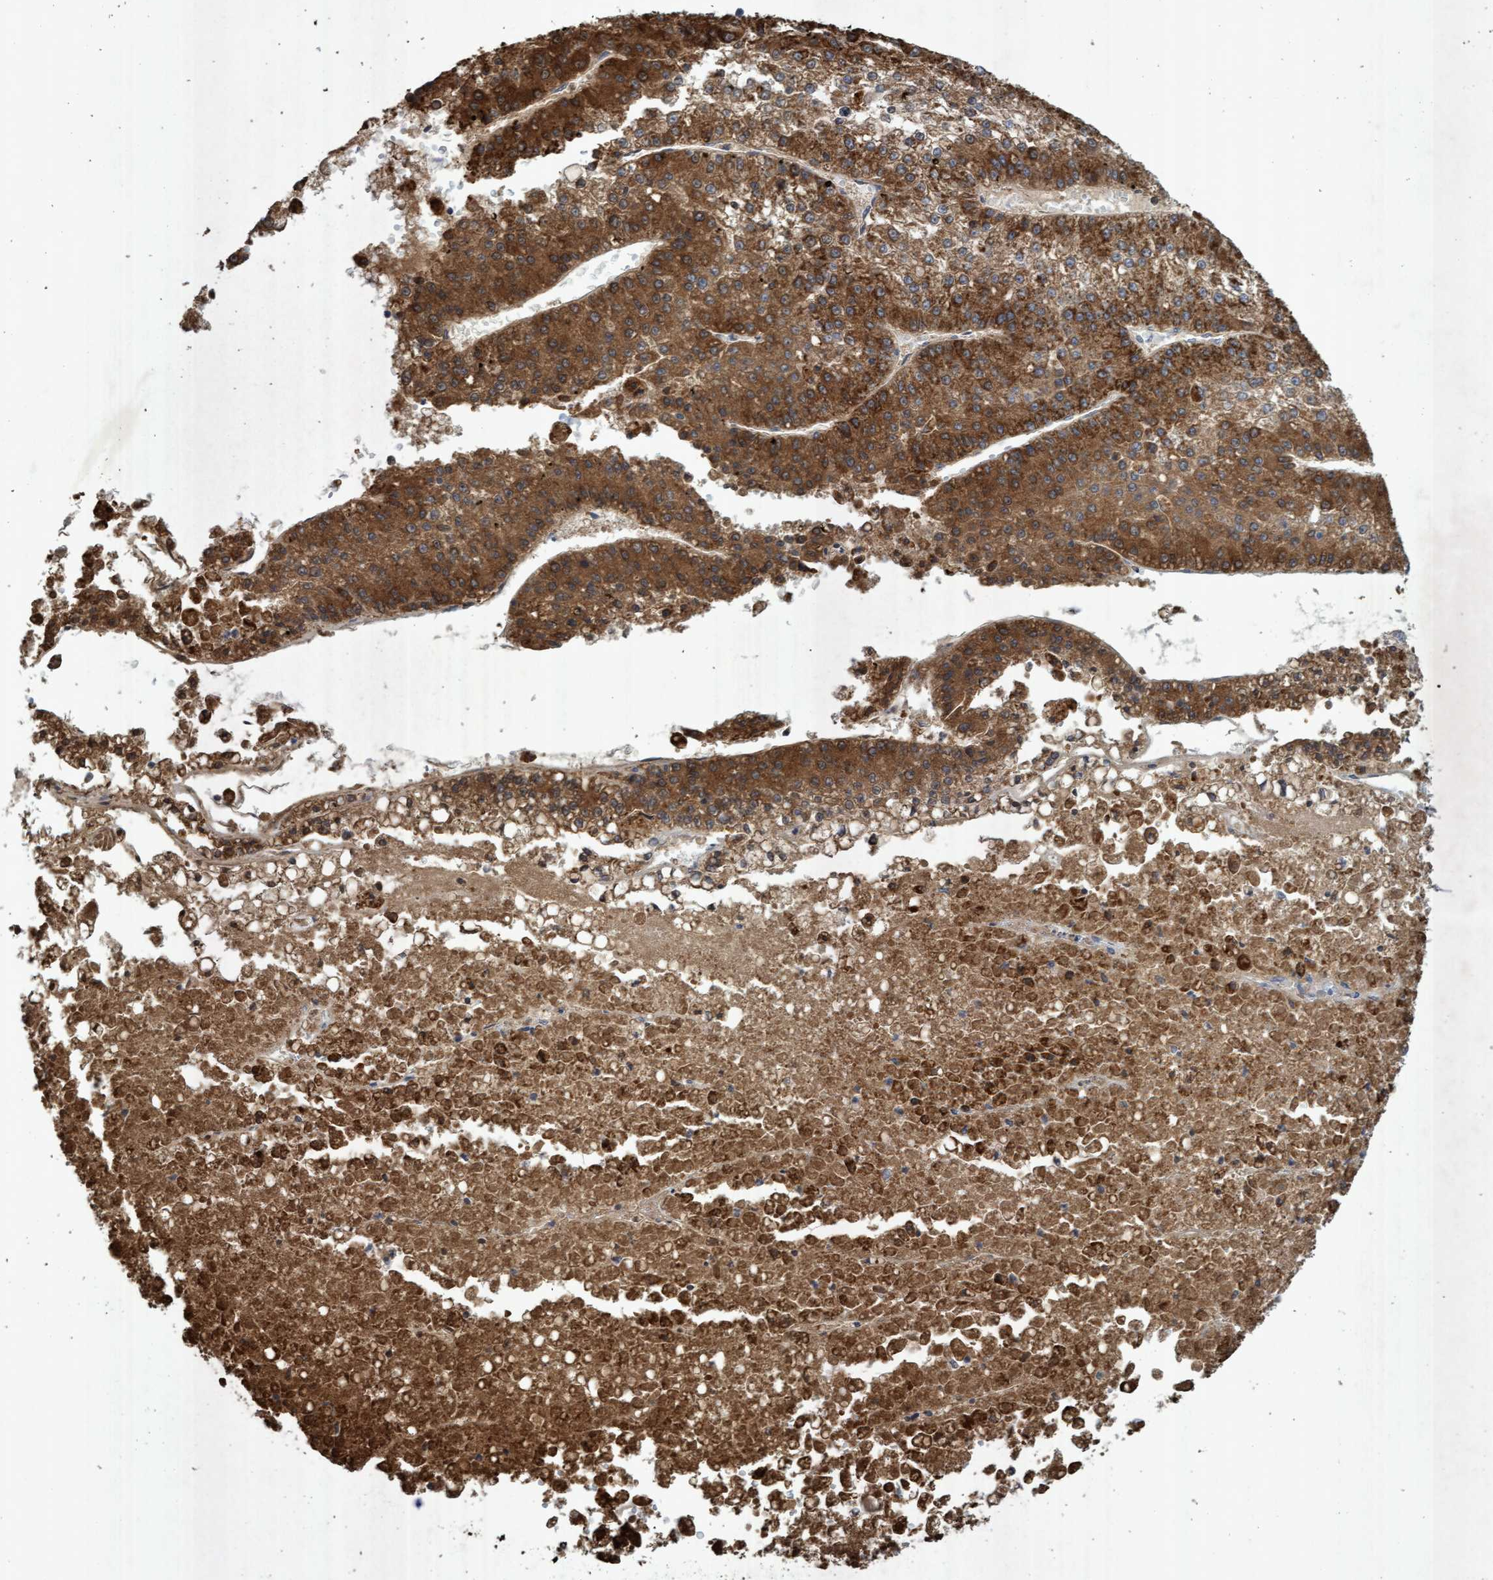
{"staining": {"intensity": "strong", "quantity": ">75%", "location": "cytoplasmic/membranous"}, "tissue": "liver cancer", "cell_type": "Tumor cells", "image_type": "cancer", "snomed": [{"axis": "morphology", "description": "Carcinoma, Hepatocellular, NOS"}, {"axis": "topography", "description": "Liver"}], "caption": "Protein staining of liver cancer tissue displays strong cytoplasmic/membranous staining in approximately >75% of tumor cells.", "gene": "ATPAF2", "patient": {"sex": "female", "age": 73}}